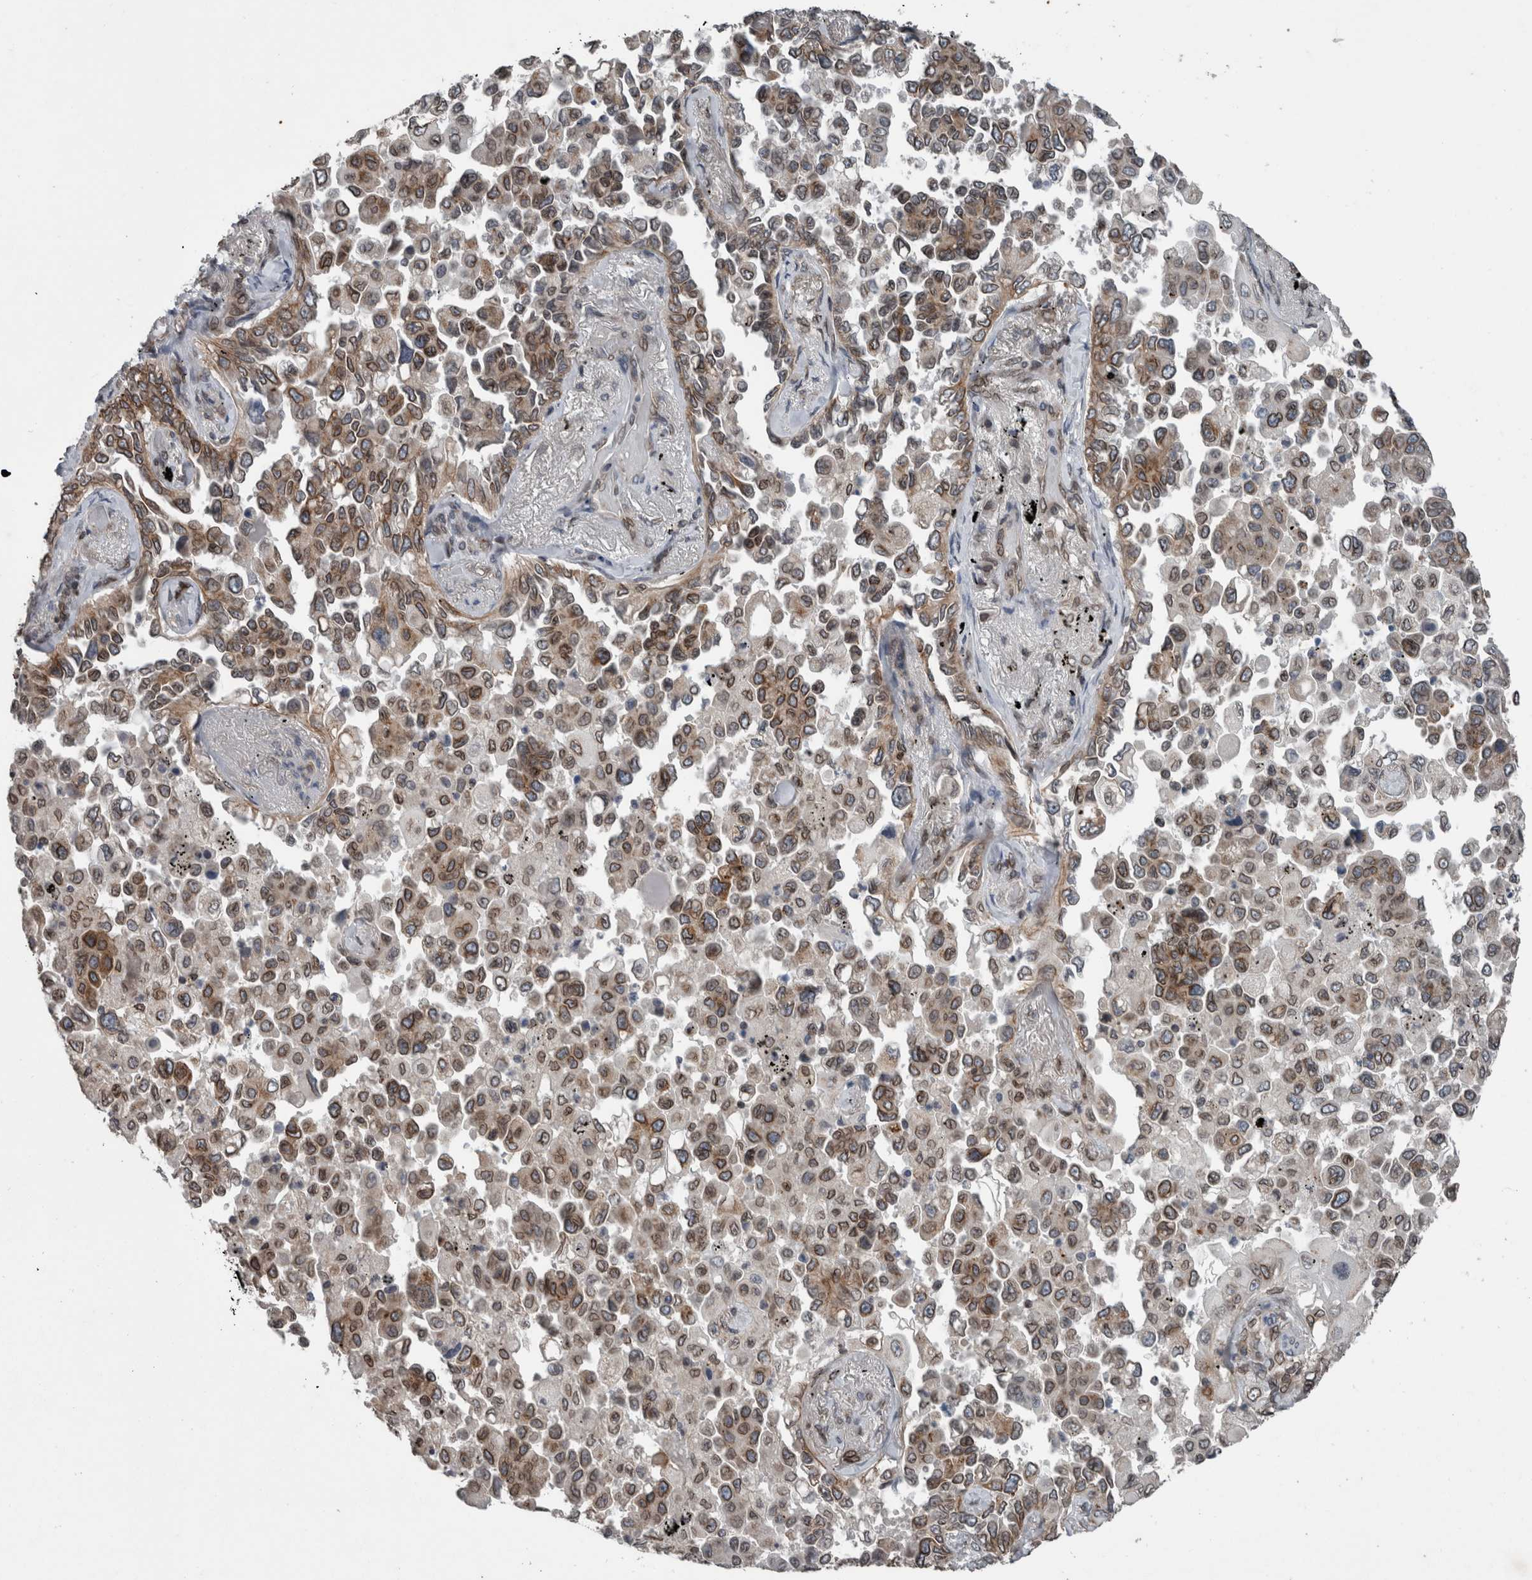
{"staining": {"intensity": "moderate", "quantity": ">75%", "location": "cytoplasmic/membranous,nuclear"}, "tissue": "lung cancer", "cell_type": "Tumor cells", "image_type": "cancer", "snomed": [{"axis": "morphology", "description": "Adenocarcinoma, NOS"}, {"axis": "topography", "description": "Lung"}], "caption": "Immunohistochemistry micrograph of neoplastic tissue: human adenocarcinoma (lung) stained using IHC reveals medium levels of moderate protein expression localized specifically in the cytoplasmic/membranous and nuclear of tumor cells, appearing as a cytoplasmic/membranous and nuclear brown color.", "gene": "RANBP2", "patient": {"sex": "female", "age": 67}}